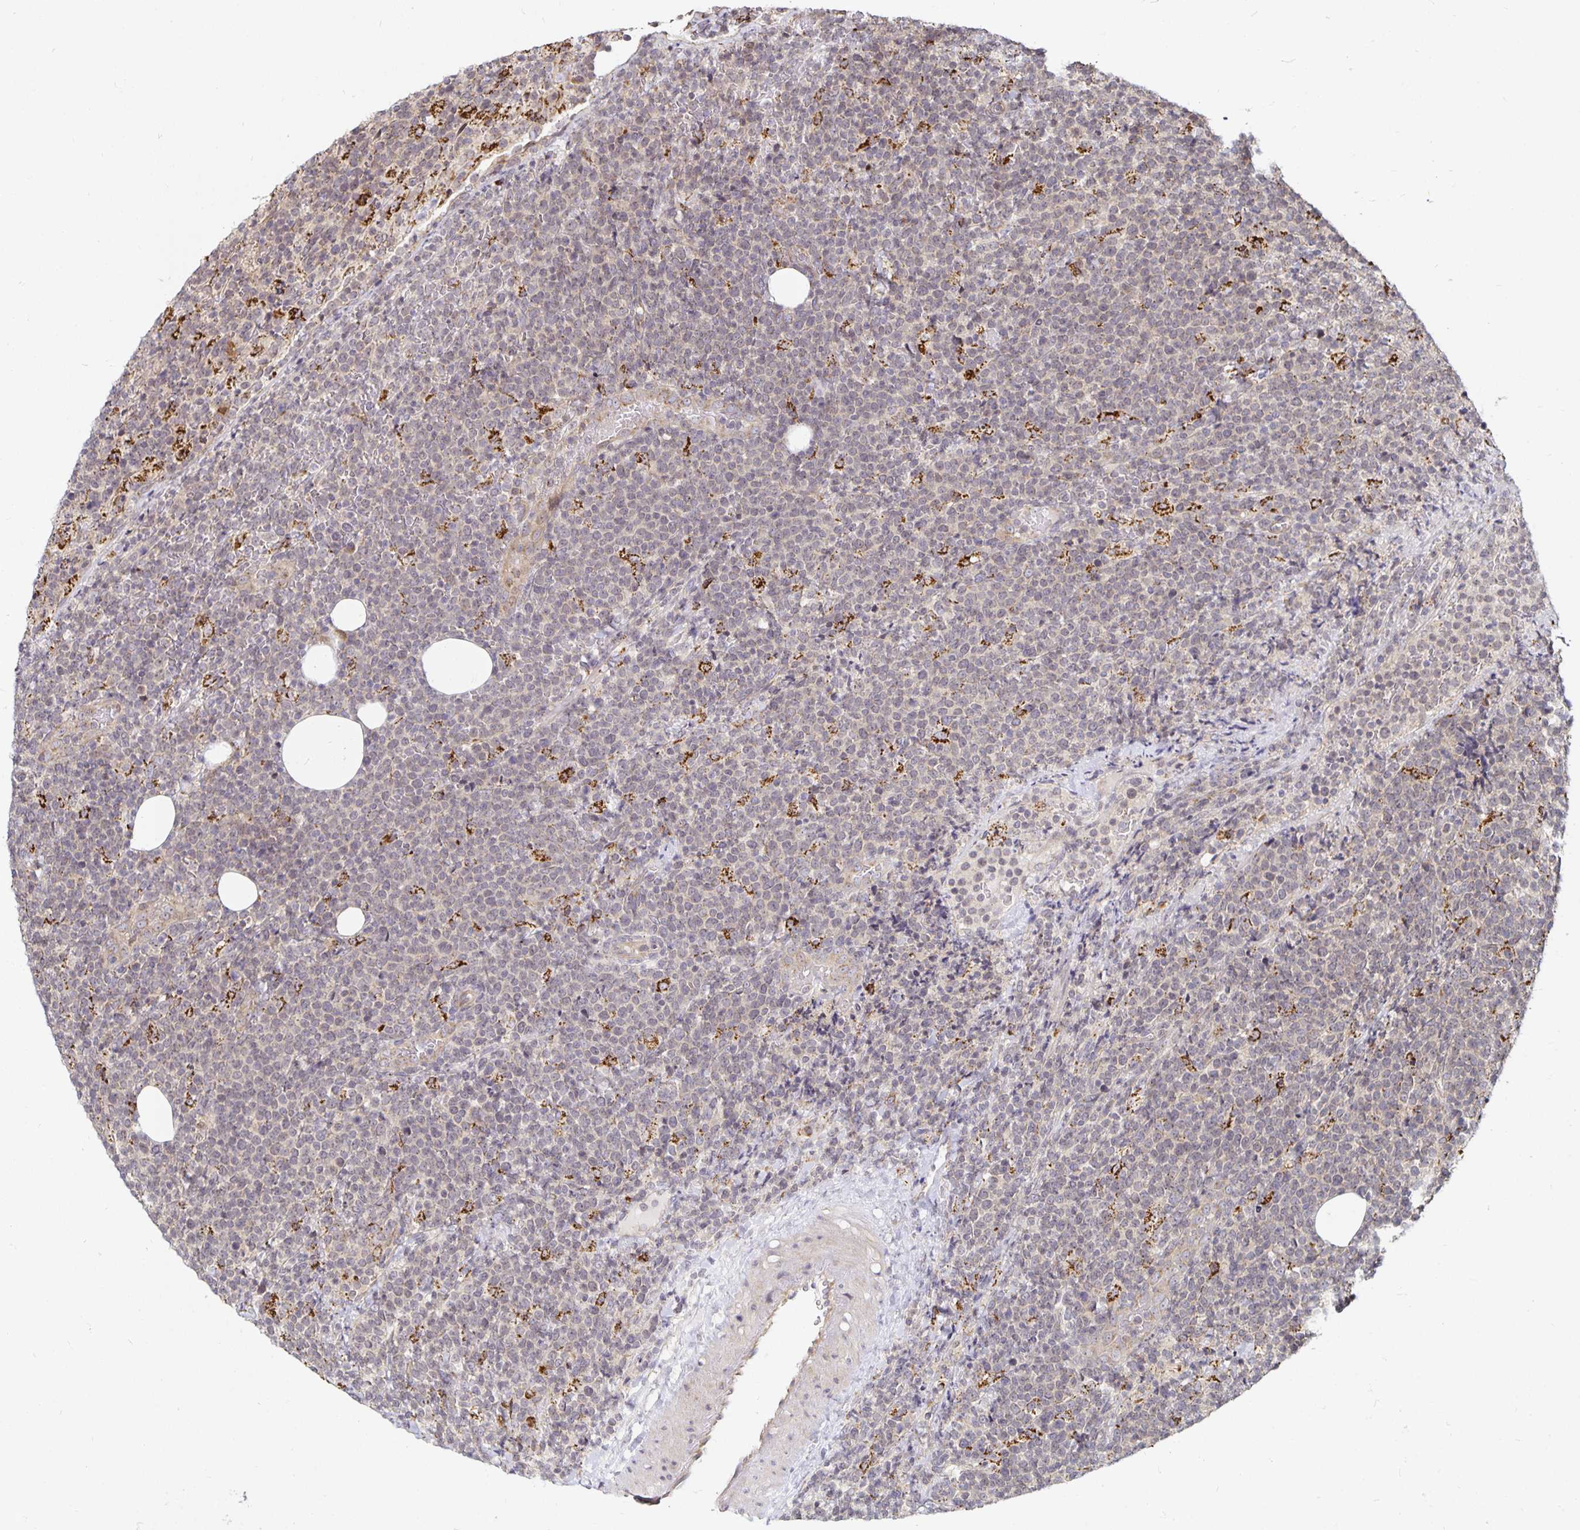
{"staining": {"intensity": "negative", "quantity": "none", "location": "none"}, "tissue": "lymphoma", "cell_type": "Tumor cells", "image_type": "cancer", "snomed": [{"axis": "morphology", "description": "Malignant lymphoma, non-Hodgkin's type, High grade"}, {"axis": "topography", "description": "Lymph node"}], "caption": "There is no significant expression in tumor cells of lymphoma.", "gene": "CYP27A1", "patient": {"sex": "male", "age": 61}}